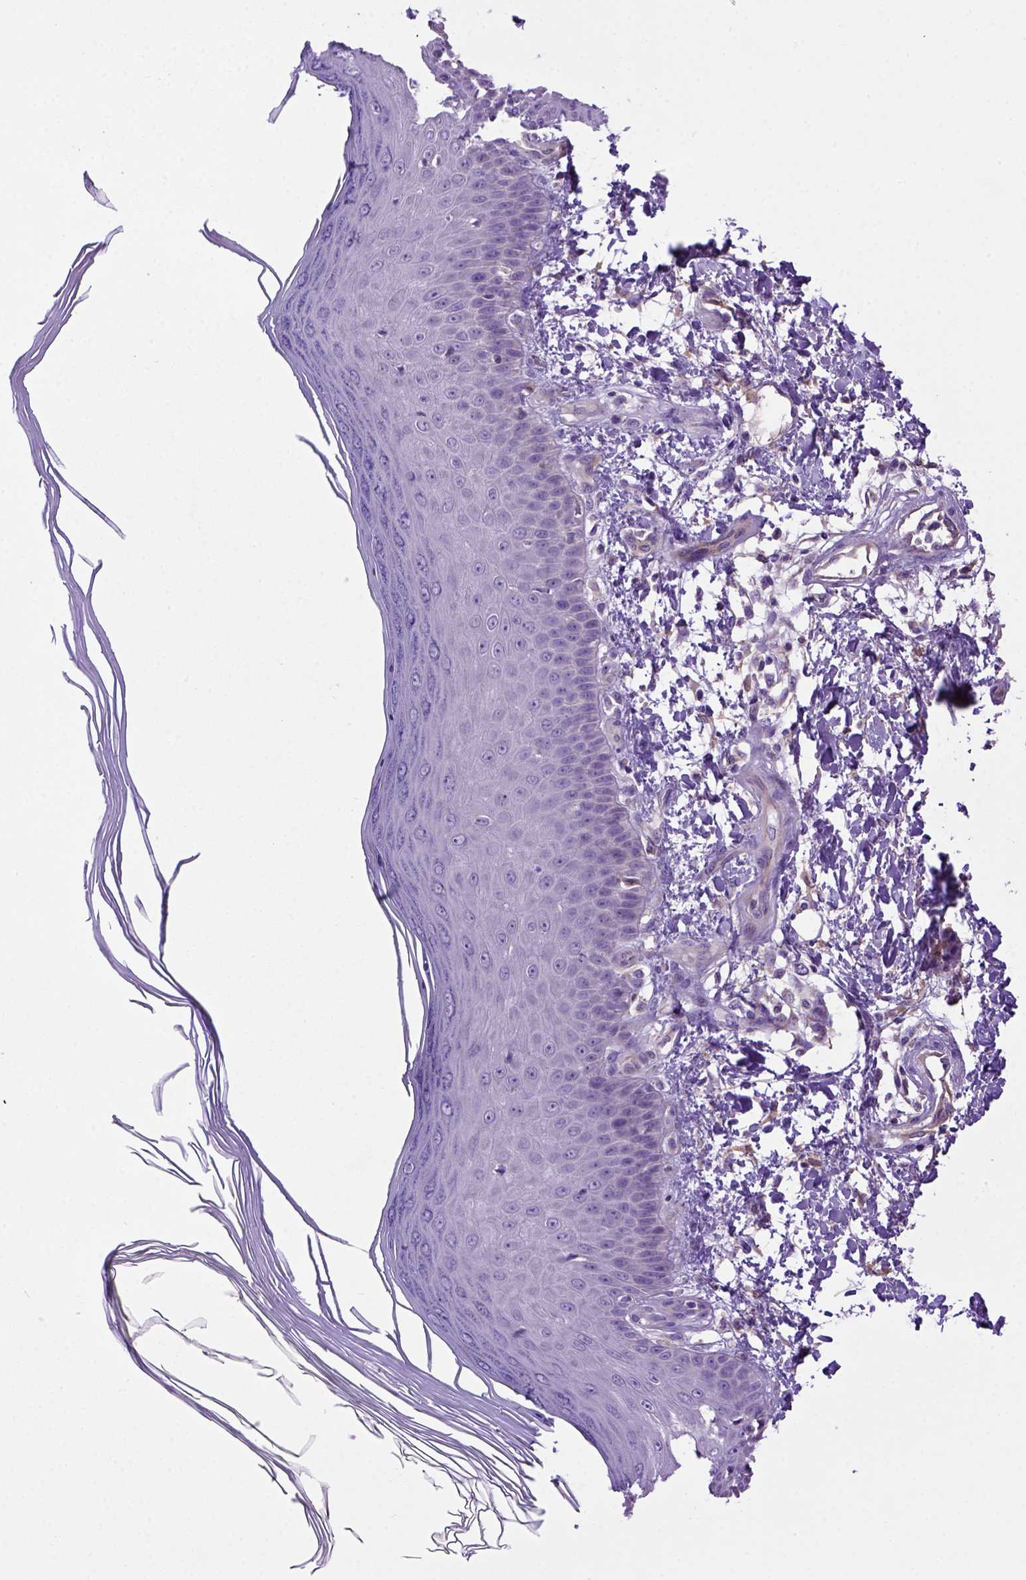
{"staining": {"intensity": "negative", "quantity": "none", "location": "none"}, "tissue": "skin", "cell_type": "Fibroblasts", "image_type": "normal", "snomed": [{"axis": "morphology", "description": "Normal tissue, NOS"}, {"axis": "topography", "description": "Skin"}], "caption": "Immunohistochemistry (IHC) image of unremarkable skin stained for a protein (brown), which shows no positivity in fibroblasts. Brightfield microscopy of immunohistochemistry stained with DAB (3,3'-diaminobenzidine) (brown) and hematoxylin (blue), captured at high magnification.", "gene": "DEPDC1B", "patient": {"sex": "female", "age": 62}}